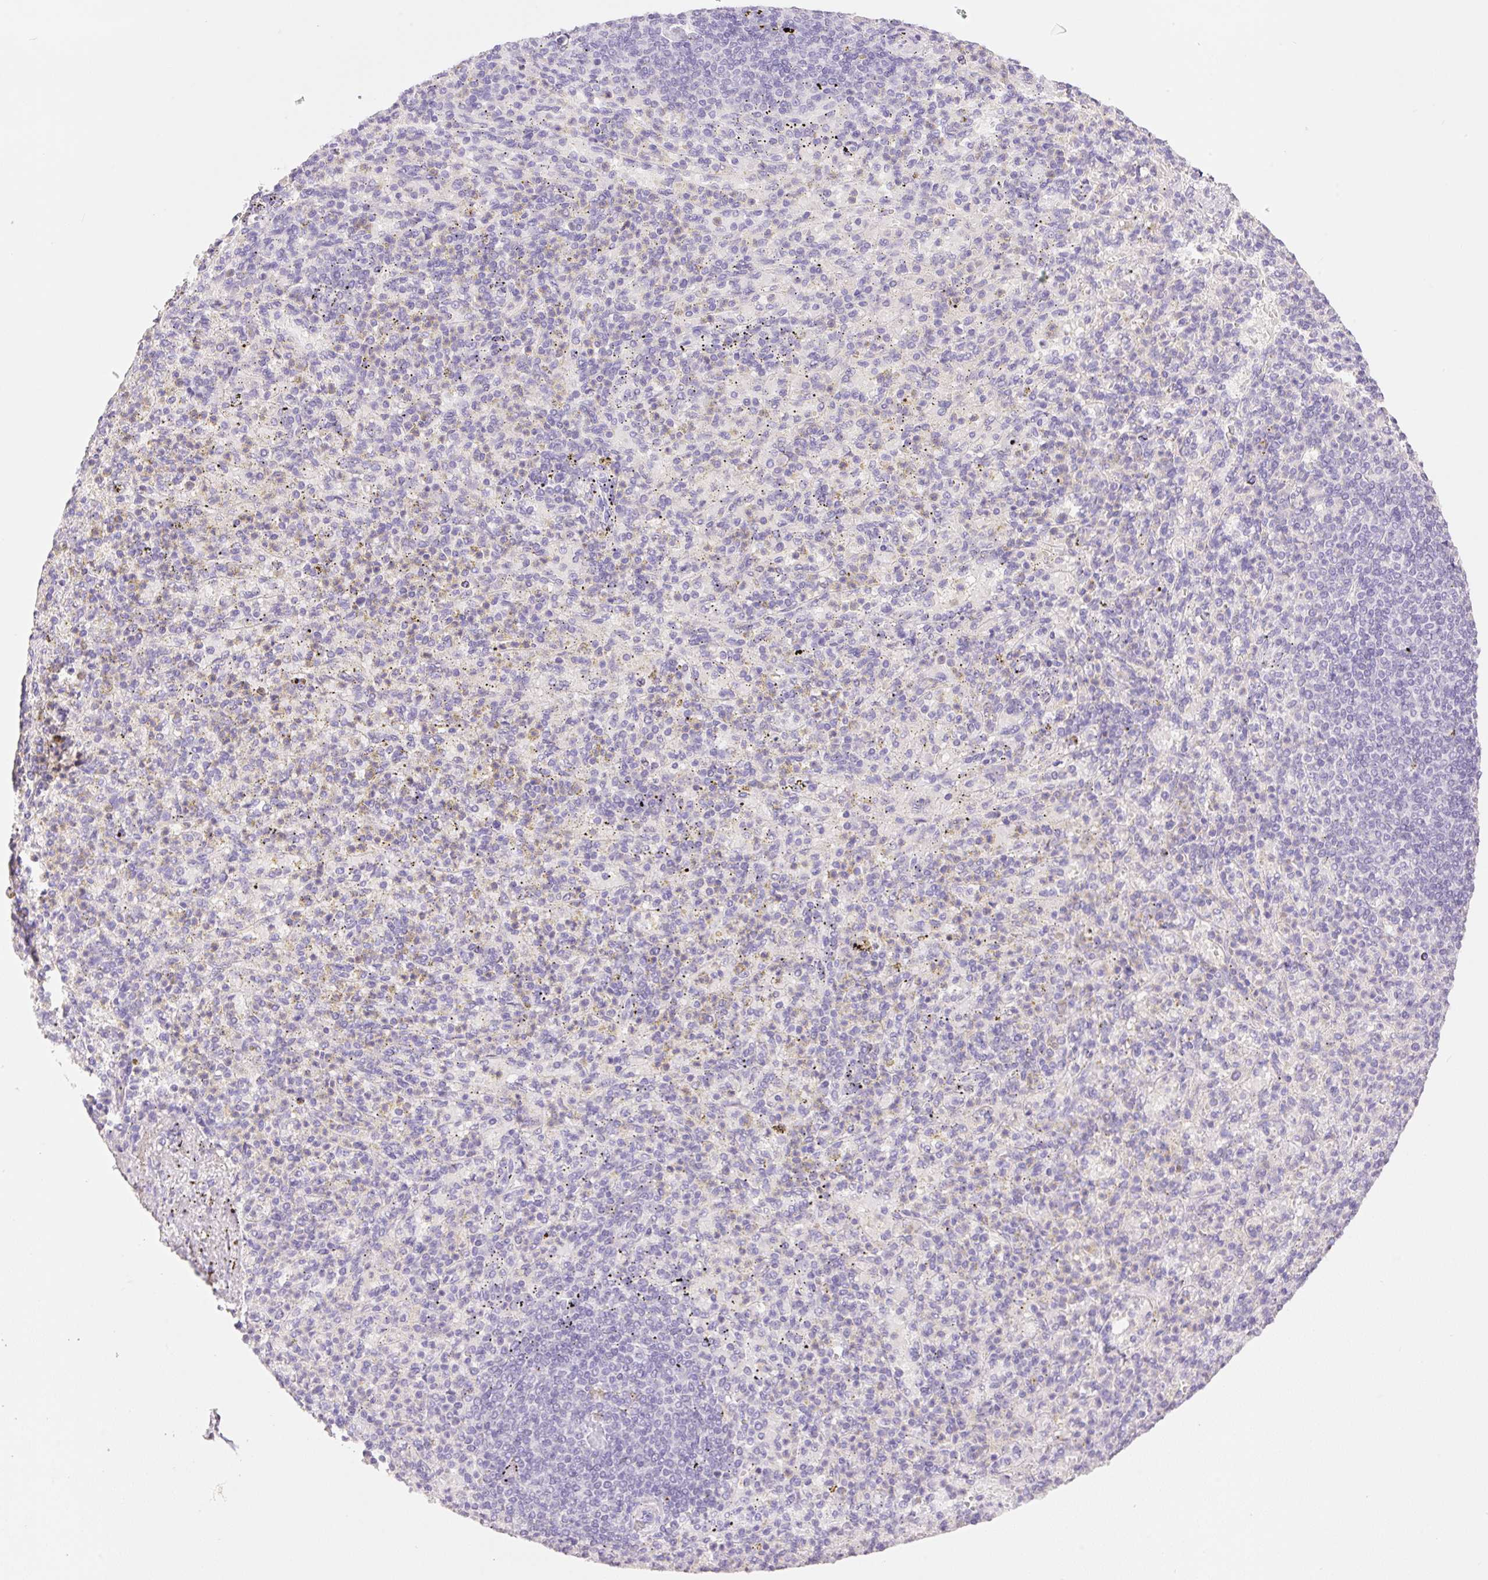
{"staining": {"intensity": "negative", "quantity": "none", "location": "none"}, "tissue": "spleen", "cell_type": "Cells in red pulp", "image_type": "normal", "snomed": [{"axis": "morphology", "description": "Normal tissue, NOS"}, {"axis": "topography", "description": "Spleen"}], "caption": "Immunohistochemical staining of normal human spleen exhibits no significant staining in cells in red pulp.", "gene": "HCRTR2", "patient": {"sex": "female", "age": 74}}